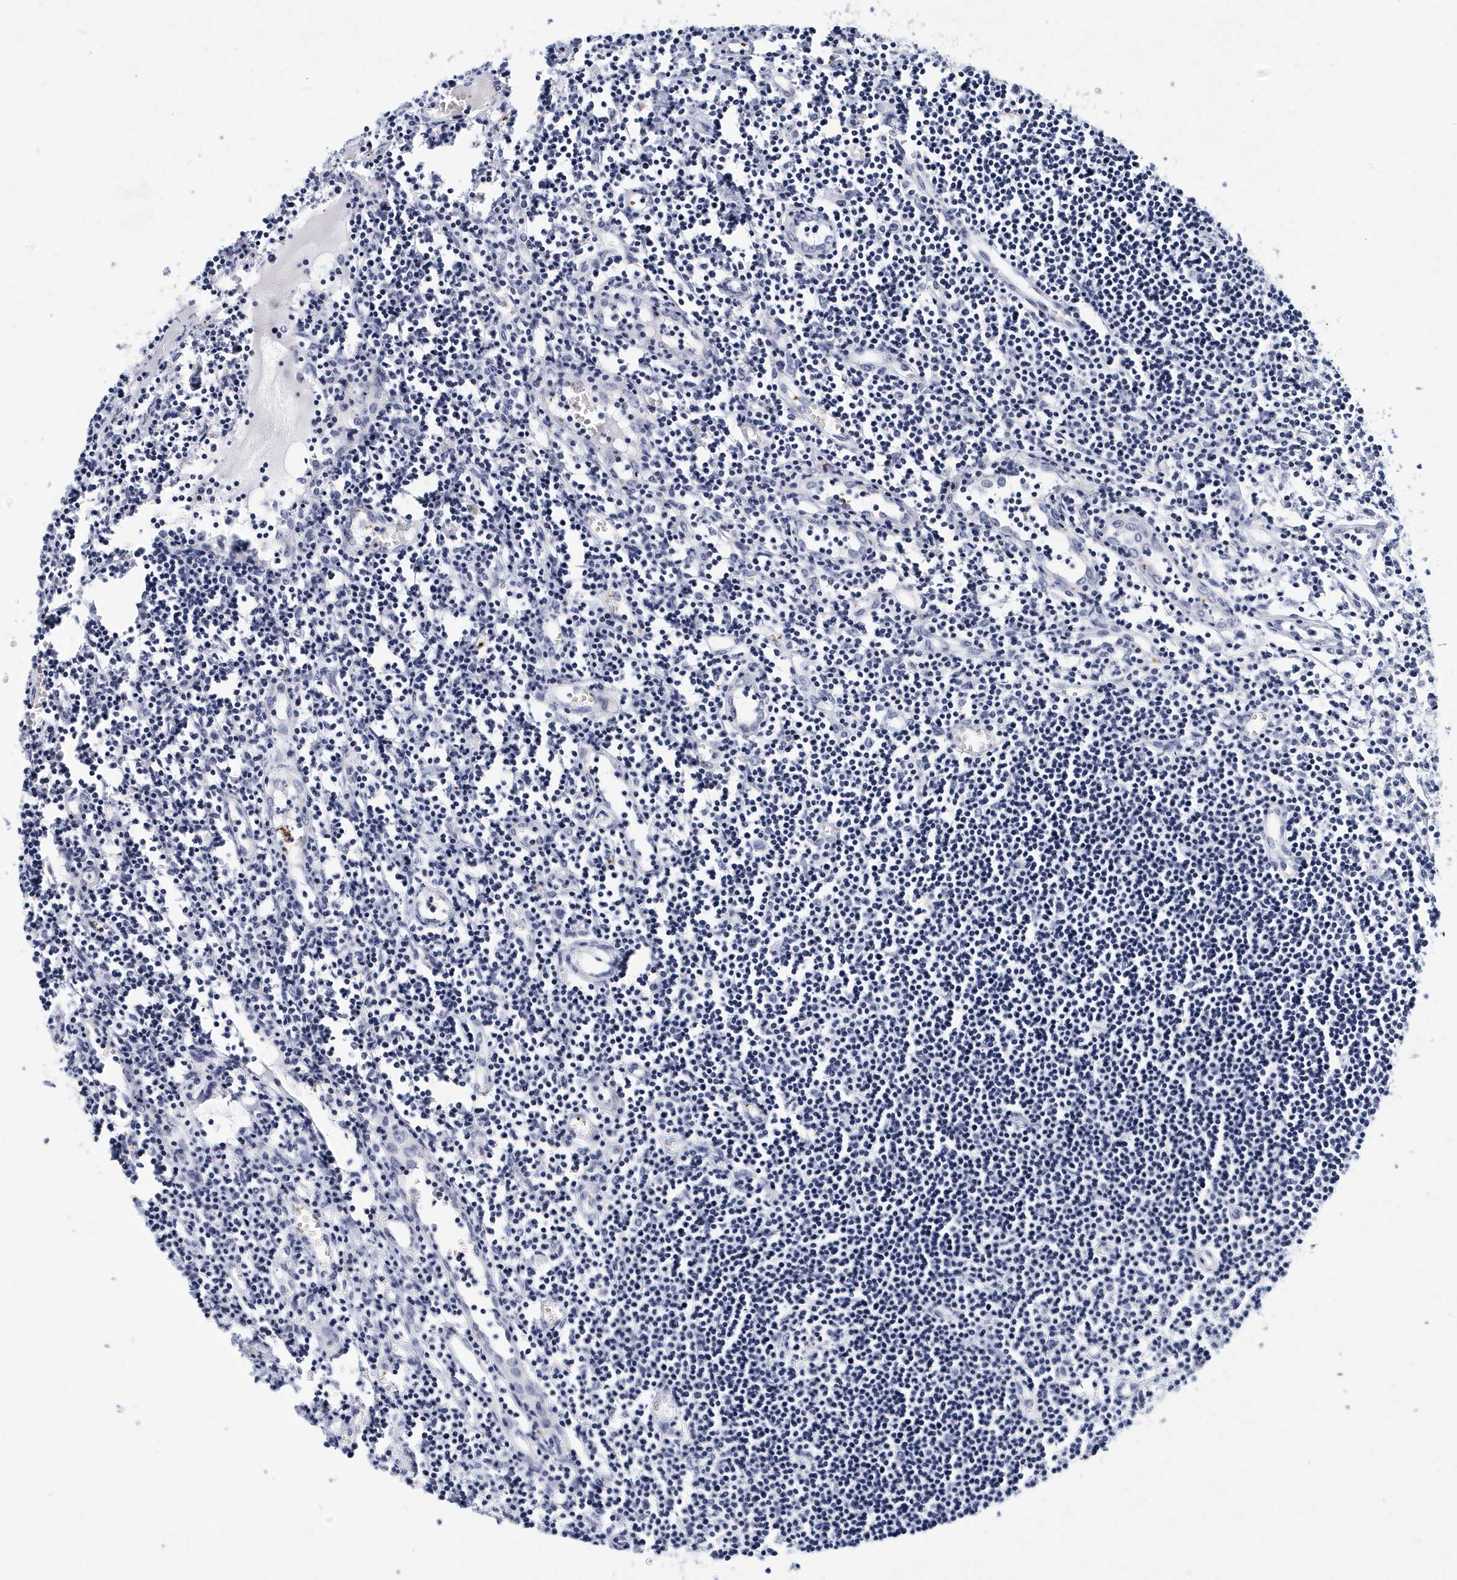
{"staining": {"intensity": "negative", "quantity": "none", "location": "none"}, "tissue": "lymph node", "cell_type": "Germinal center cells", "image_type": "normal", "snomed": [{"axis": "morphology", "description": "Normal tissue, NOS"}, {"axis": "morphology", "description": "Malignant melanoma, Metastatic site"}, {"axis": "topography", "description": "Lymph node"}], "caption": "Lymph node stained for a protein using immunohistochemistry (IHC) demonstrates no staining germinal center cells.", "gene": "ITGA2B", "patient": {"sex": "male", "age": 41}}